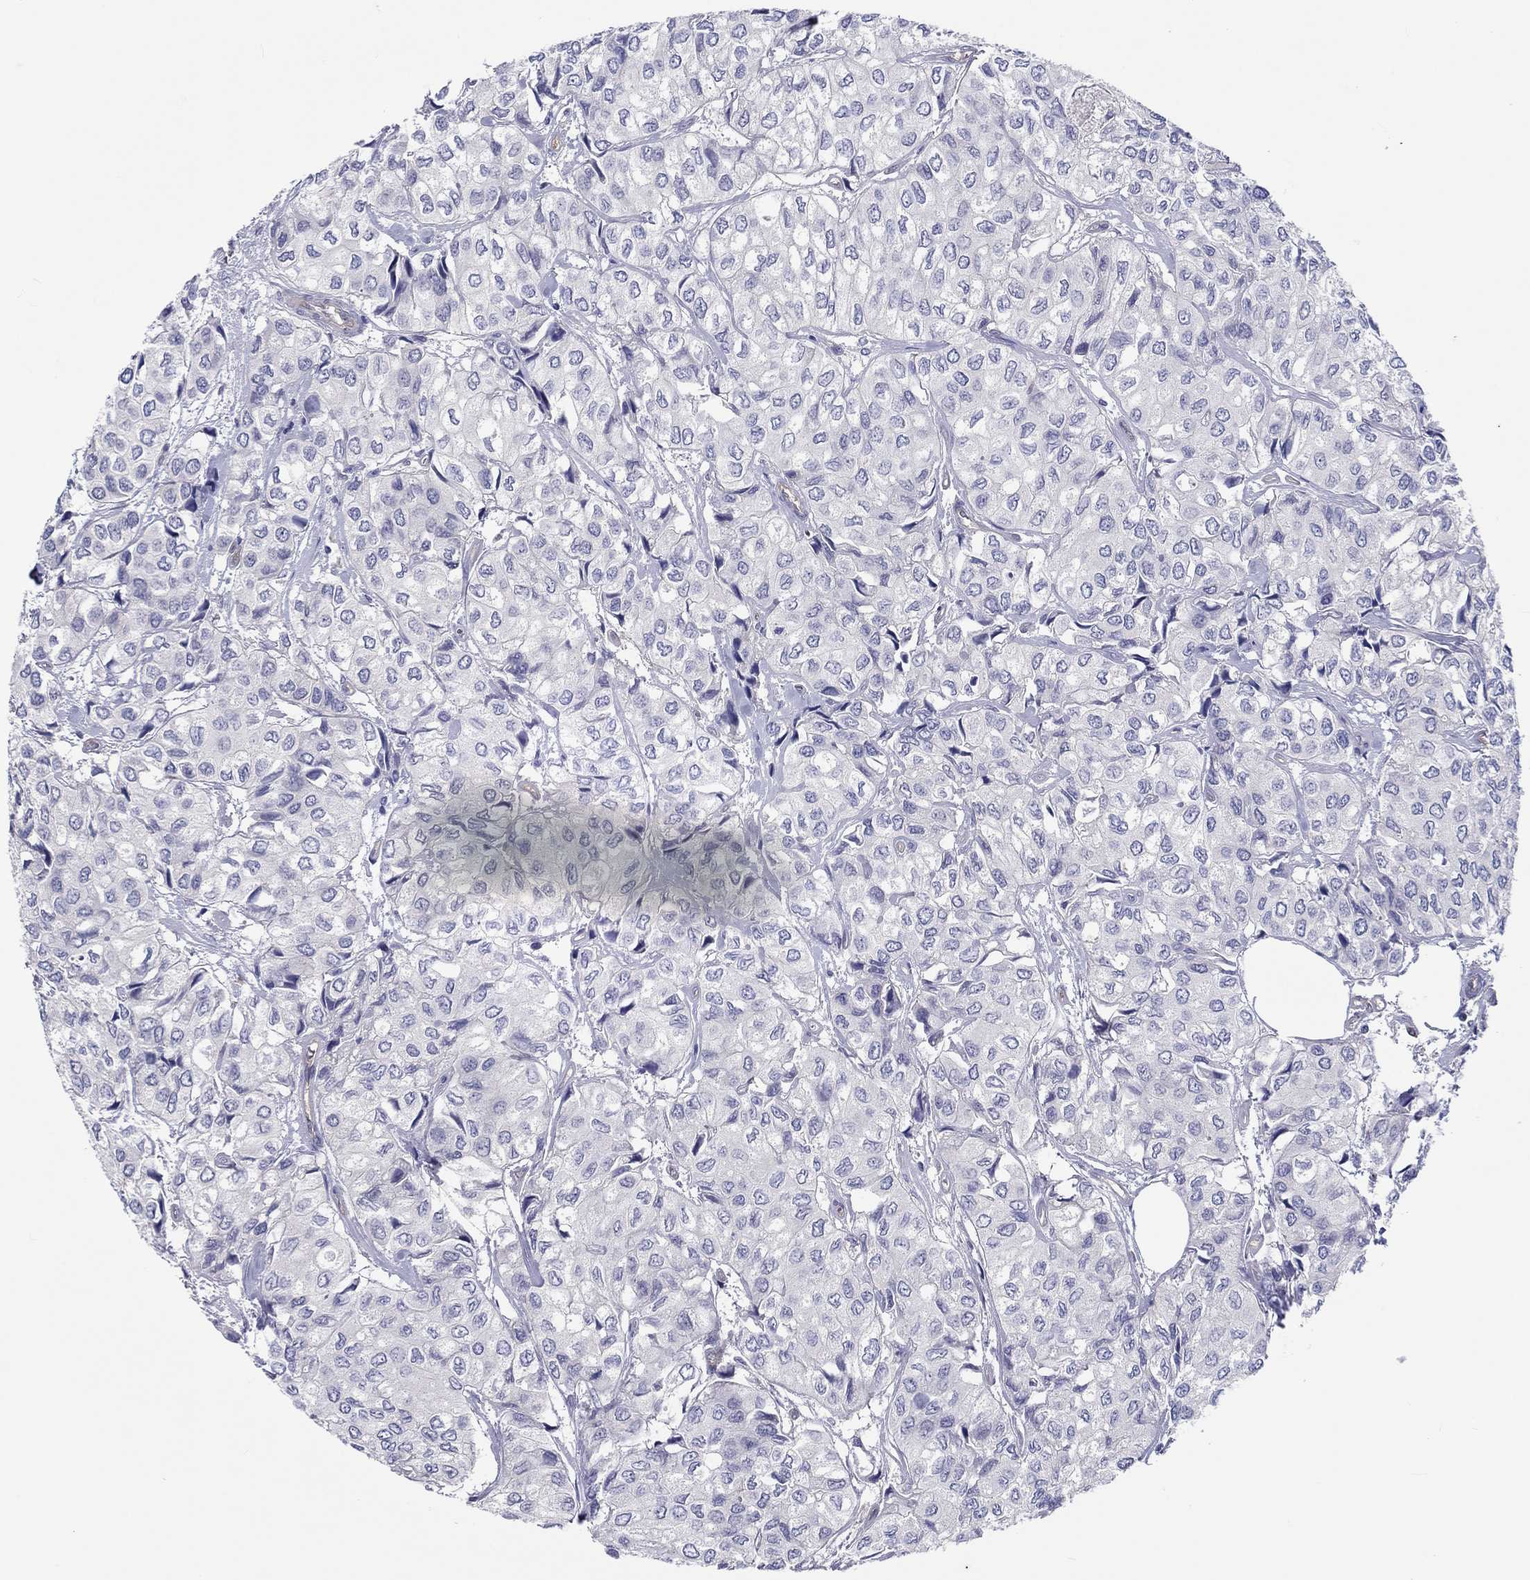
{"staining": {"intensity": "negative", "quantity": "none", "location": "none"}, "tissue": "urothelial cancer", "cell_type": "Tumor cells", "image_type": "cancer", "snomed": [{"axis": "morphology", "description": "Urothelial carcinoma, High grade"}, {"axis": "topography", "description": "Urinary bladder"}], "caption": "Urothelial cancer stained for a protein using IHC exhibits no positivity tumor cells.", "gene": "ABCG4", "patient": {"sex": "male", "age": 73}}